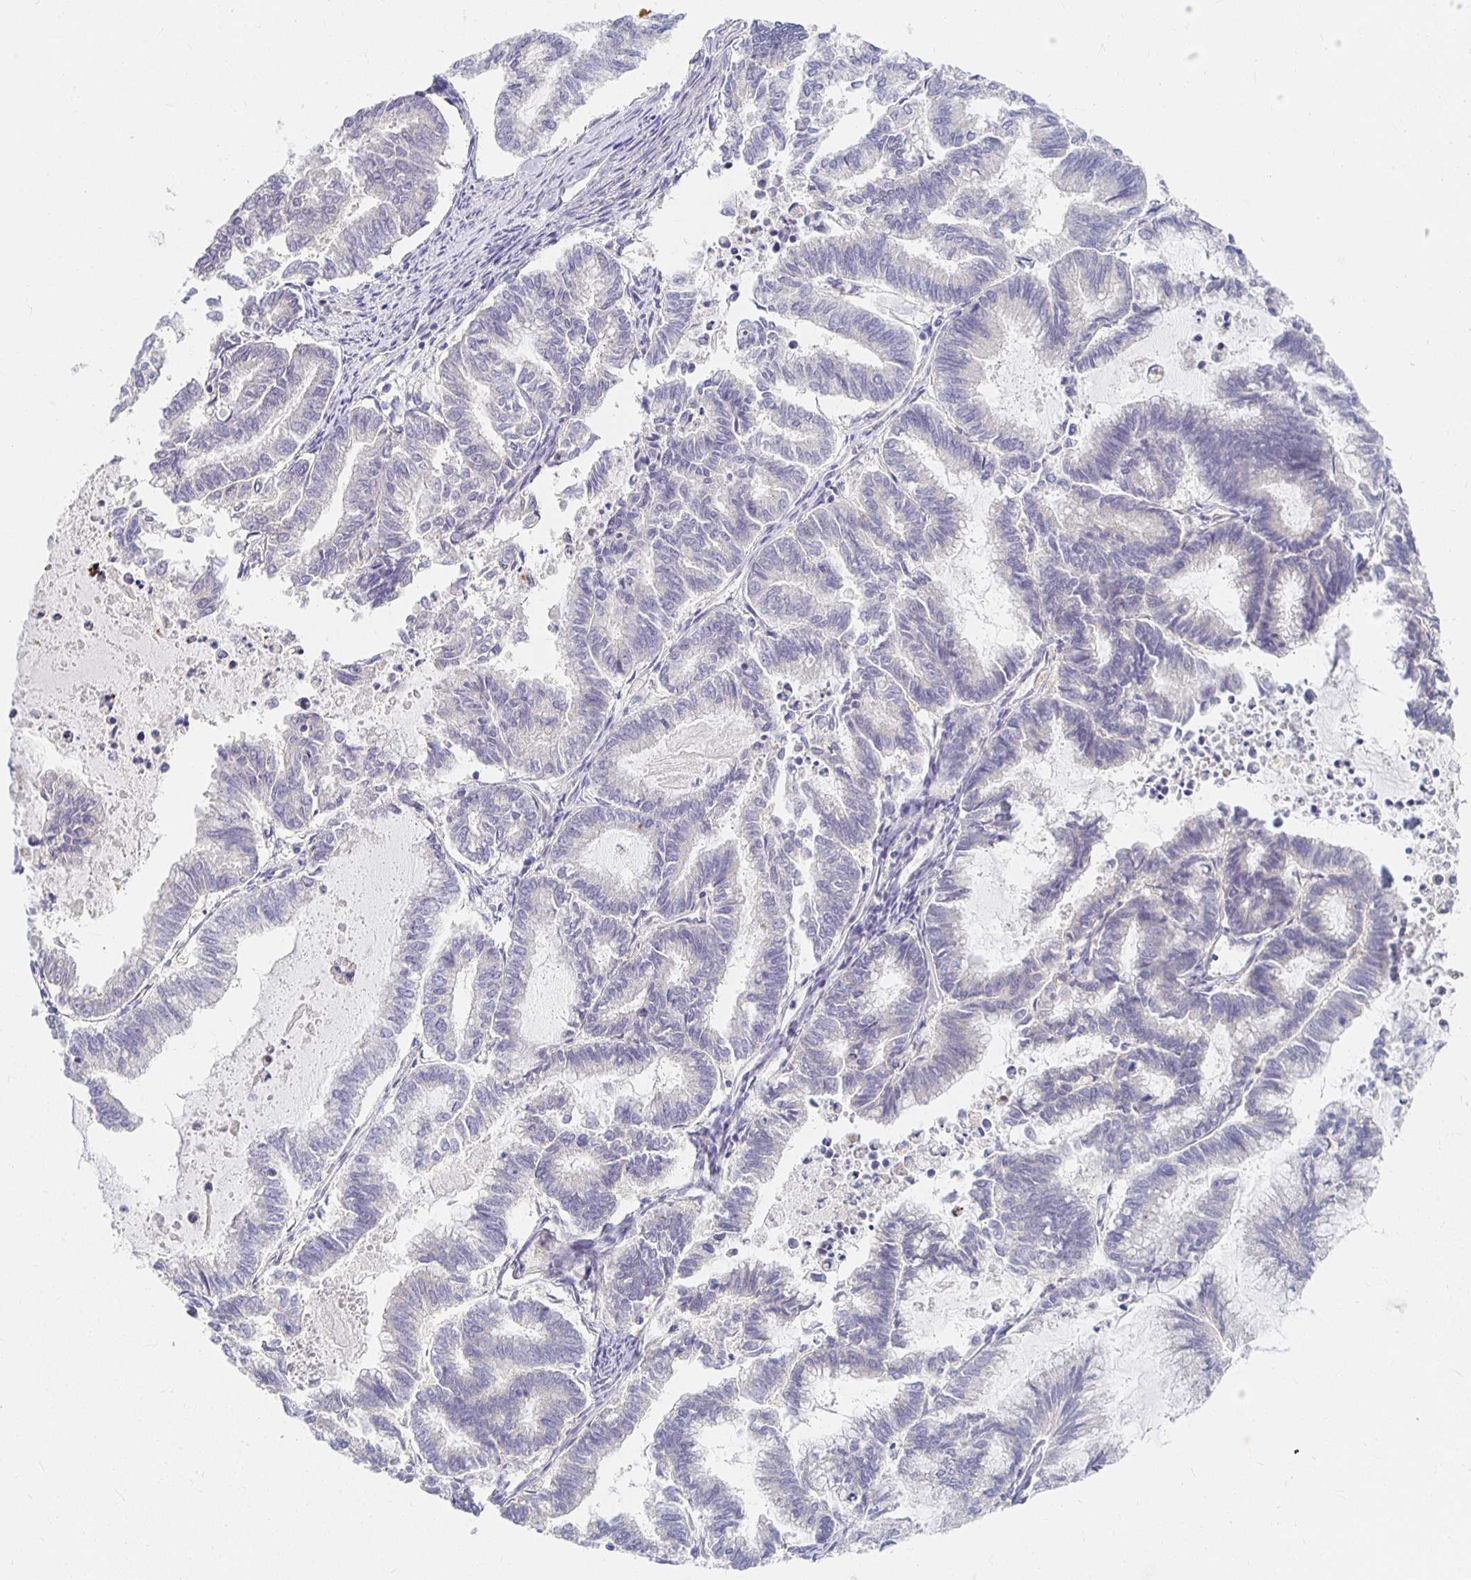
{"staining": {"intensity": "negative", "quantity": "none", "location": "none"}, "tissue": "endometrial cancer", "cell_type": "Tumor cells", "image_type": "cancer", "snomed": [{"axis": "morphology", "description": "Adenocarcinoma, NOS"}, {"axis": "topography", "description": "Endometrium"}], "caption": "Tumor cells show no significant protein expression in endometrial adenocarcinoma.", "gene": "FKRP", "patient": {"sex": "female", "age": 79}}